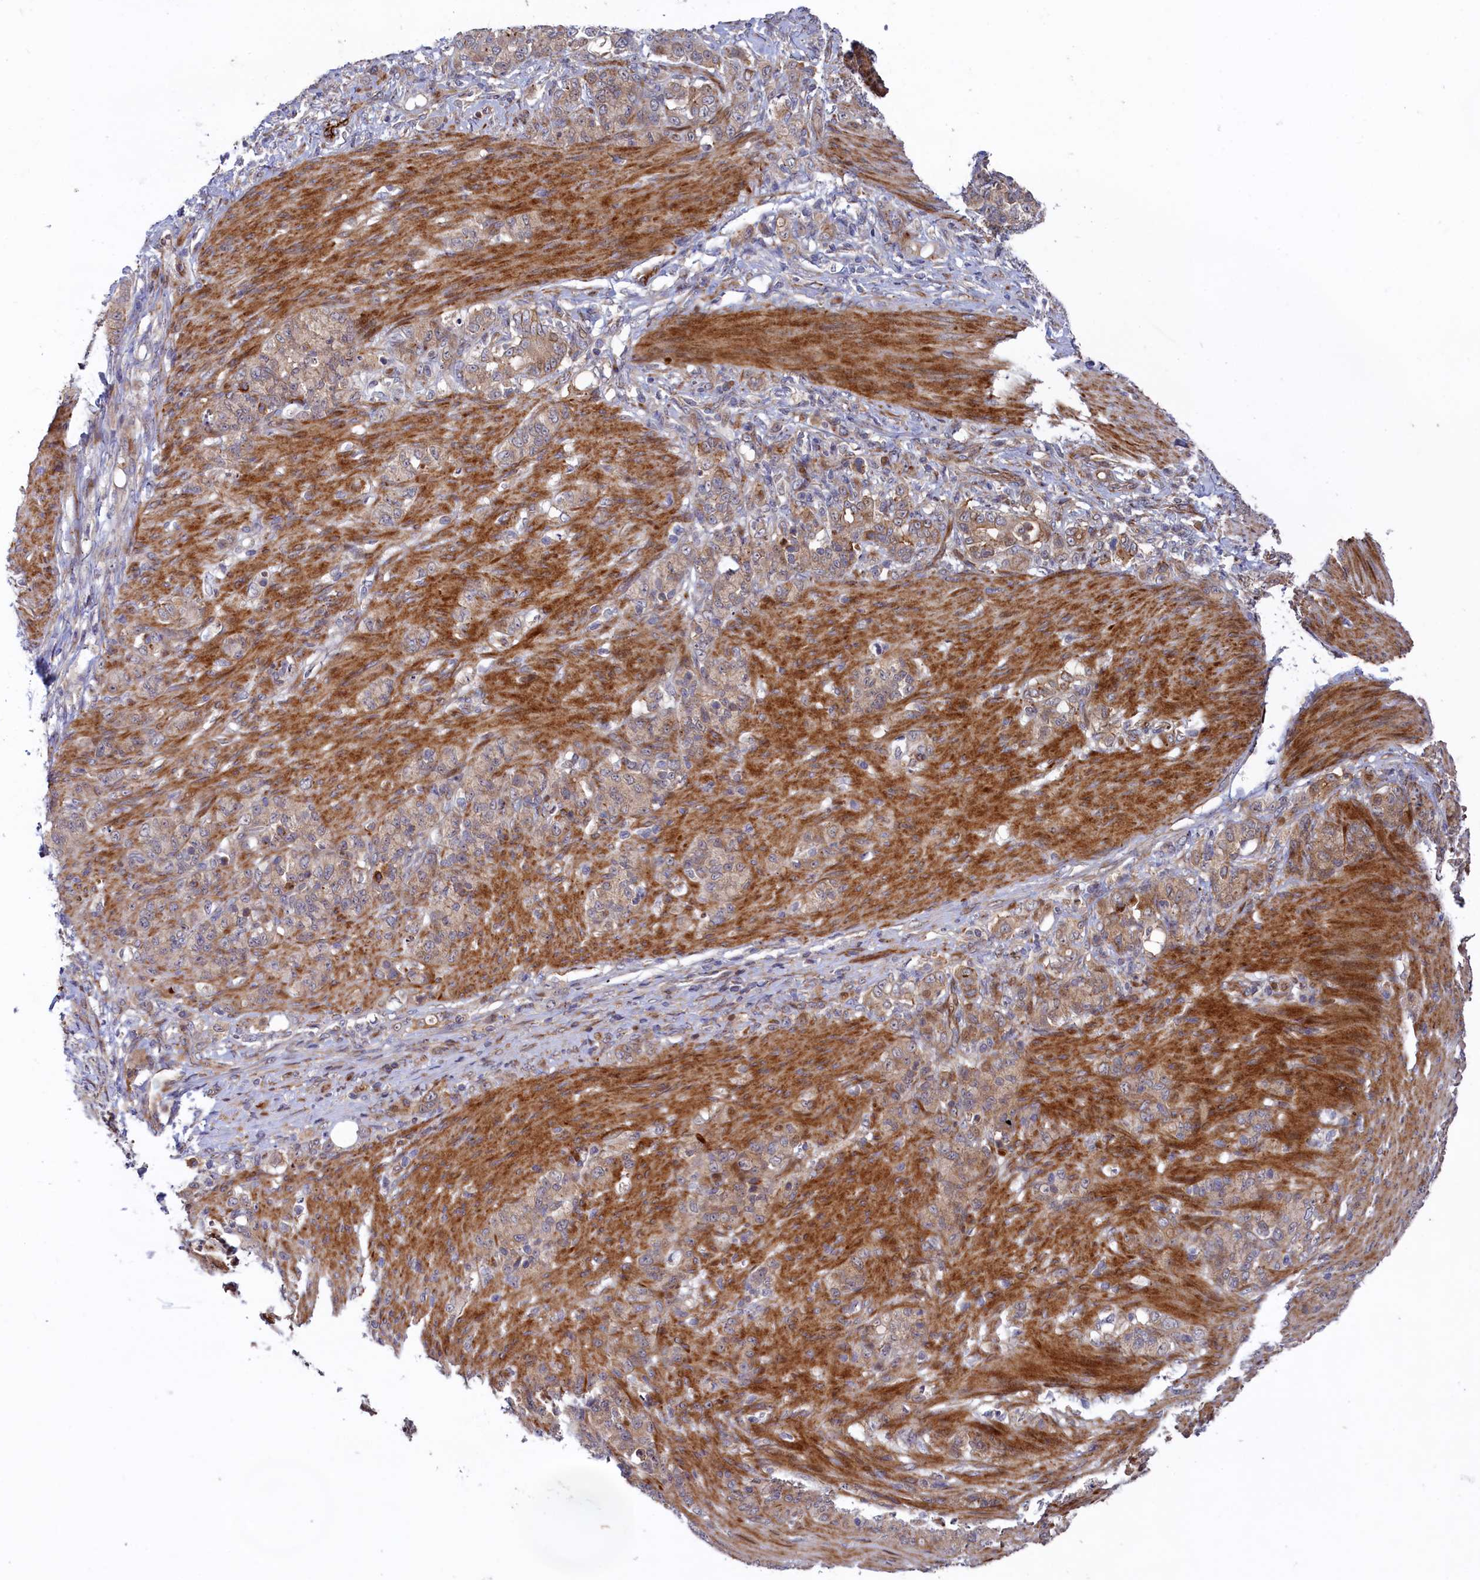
{"staining": {"intensity": "weak", "quantity": ">75%", "location": "cytoplasmic/membranous"}, "tissue": "stomach cancer", "cell_type": "Tumor cells", "image_type": "cancer", "snomed": [{"axis": "morphology", "description": "Adenocarcinoma, NOS"}, {"axis": "topography", "description": "Stomach"}], "caption": "The micrograph demonstrates a brown stain indicating the presence of a protein in the cytoplasmic/membranous of tumor cells in adenocarcinoma (stomach).", "gene": "PIK3C3", "patient": {"sex": "female", "age": 79}}